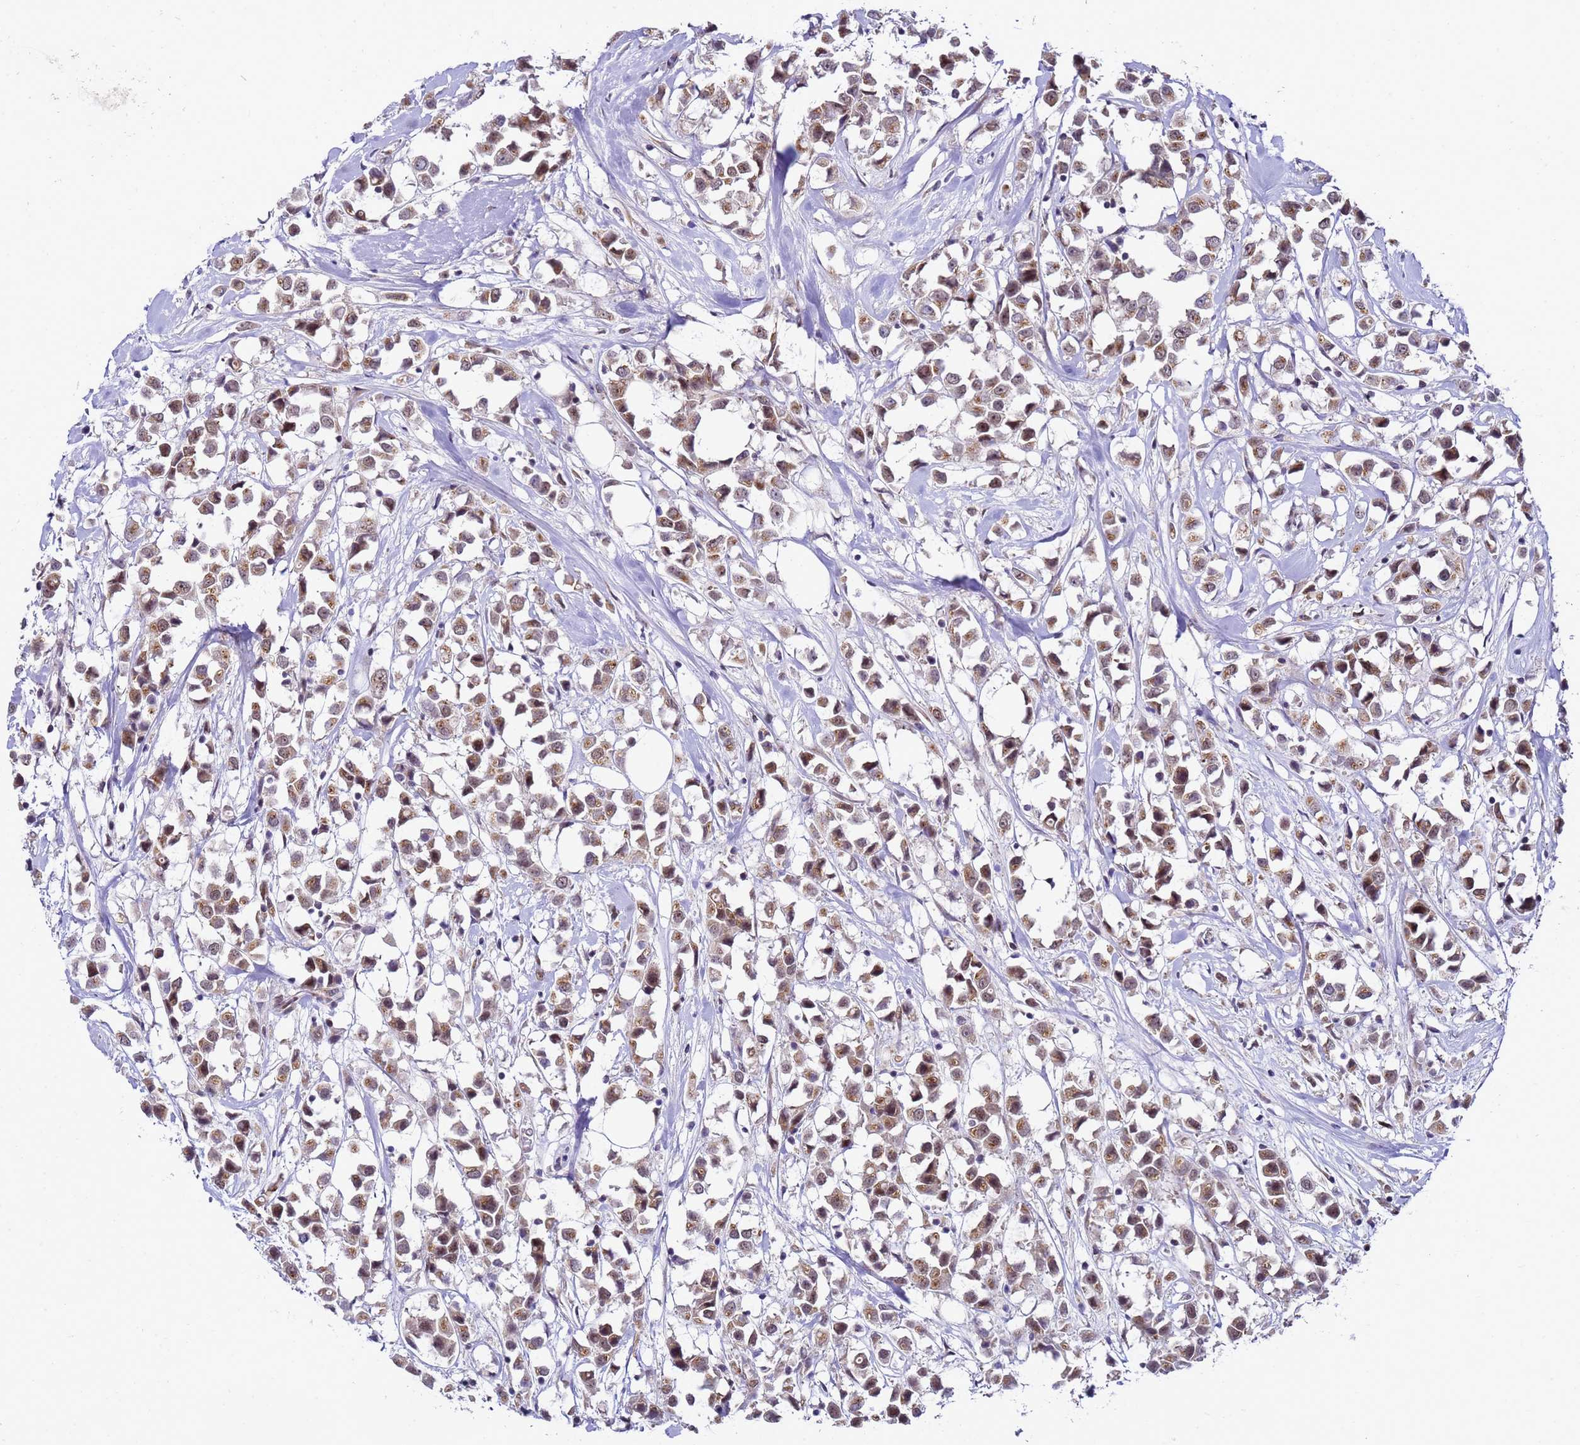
{"staining": {"intensity": "moderate", "quantity": ">75%", "location": "cytoplasmic/membranous,nuclear"}, "tissue": "breast cancer", "cell_type": "Tumor cells", "image_type": "cancer", "snomed": [{"axis": "morphology", "description": "Duct carcinoma"}, {"axis": "topography", "description": "Breast"}], "caption": "Breast infiltrating ductal carcinoma stained with immunohistochemistry (IHC) exhibits moderate cytoplasmic/membranous and nuclear staining in approximately >75% of tumor cells. (DAB = brown stain, brightfield microscopy at high magnification).", "gene": "C19orf47", "patient": {"sex": "female", "age": 61}}